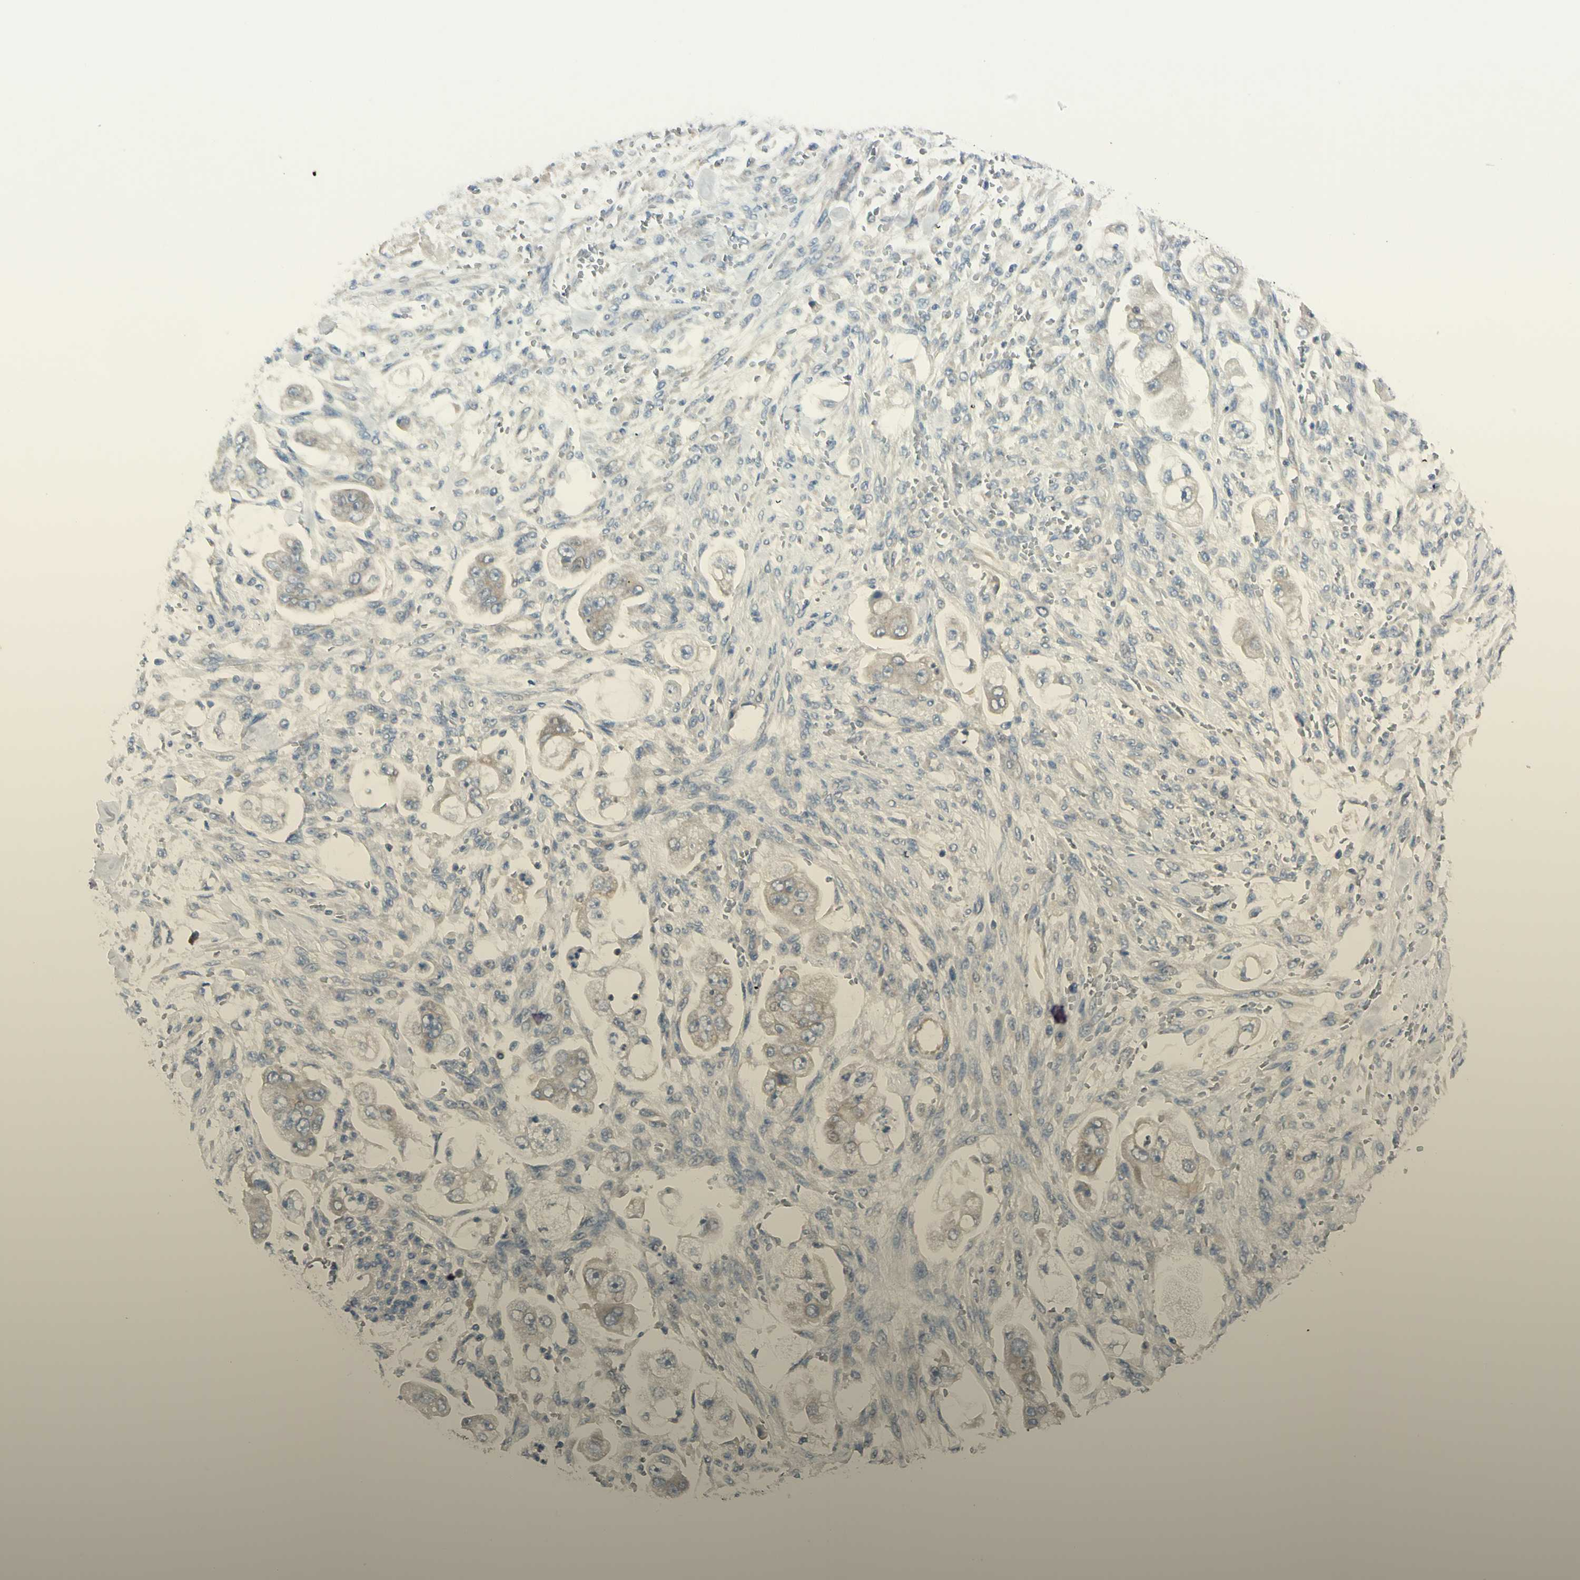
{"staining": {"intensity": "weak", "quantity": "<25%", "location": "cytoplasmic/membranous"}, "tissue": "stomach cancer", "cell_type": "Tumor cells", "image_type": "cancer", "snomed": [{"axis": "morphology", "description": "Adenocarcinoma, NOS"}, {"axis": "topography", "description": "Stomach"}], "caption": "A histopathology image of human stomach cancer (adenocarcinoma) is negative for staining in tumor cells.", "gene": "AATK", "patient": {"sex": "male", "age": 62}}